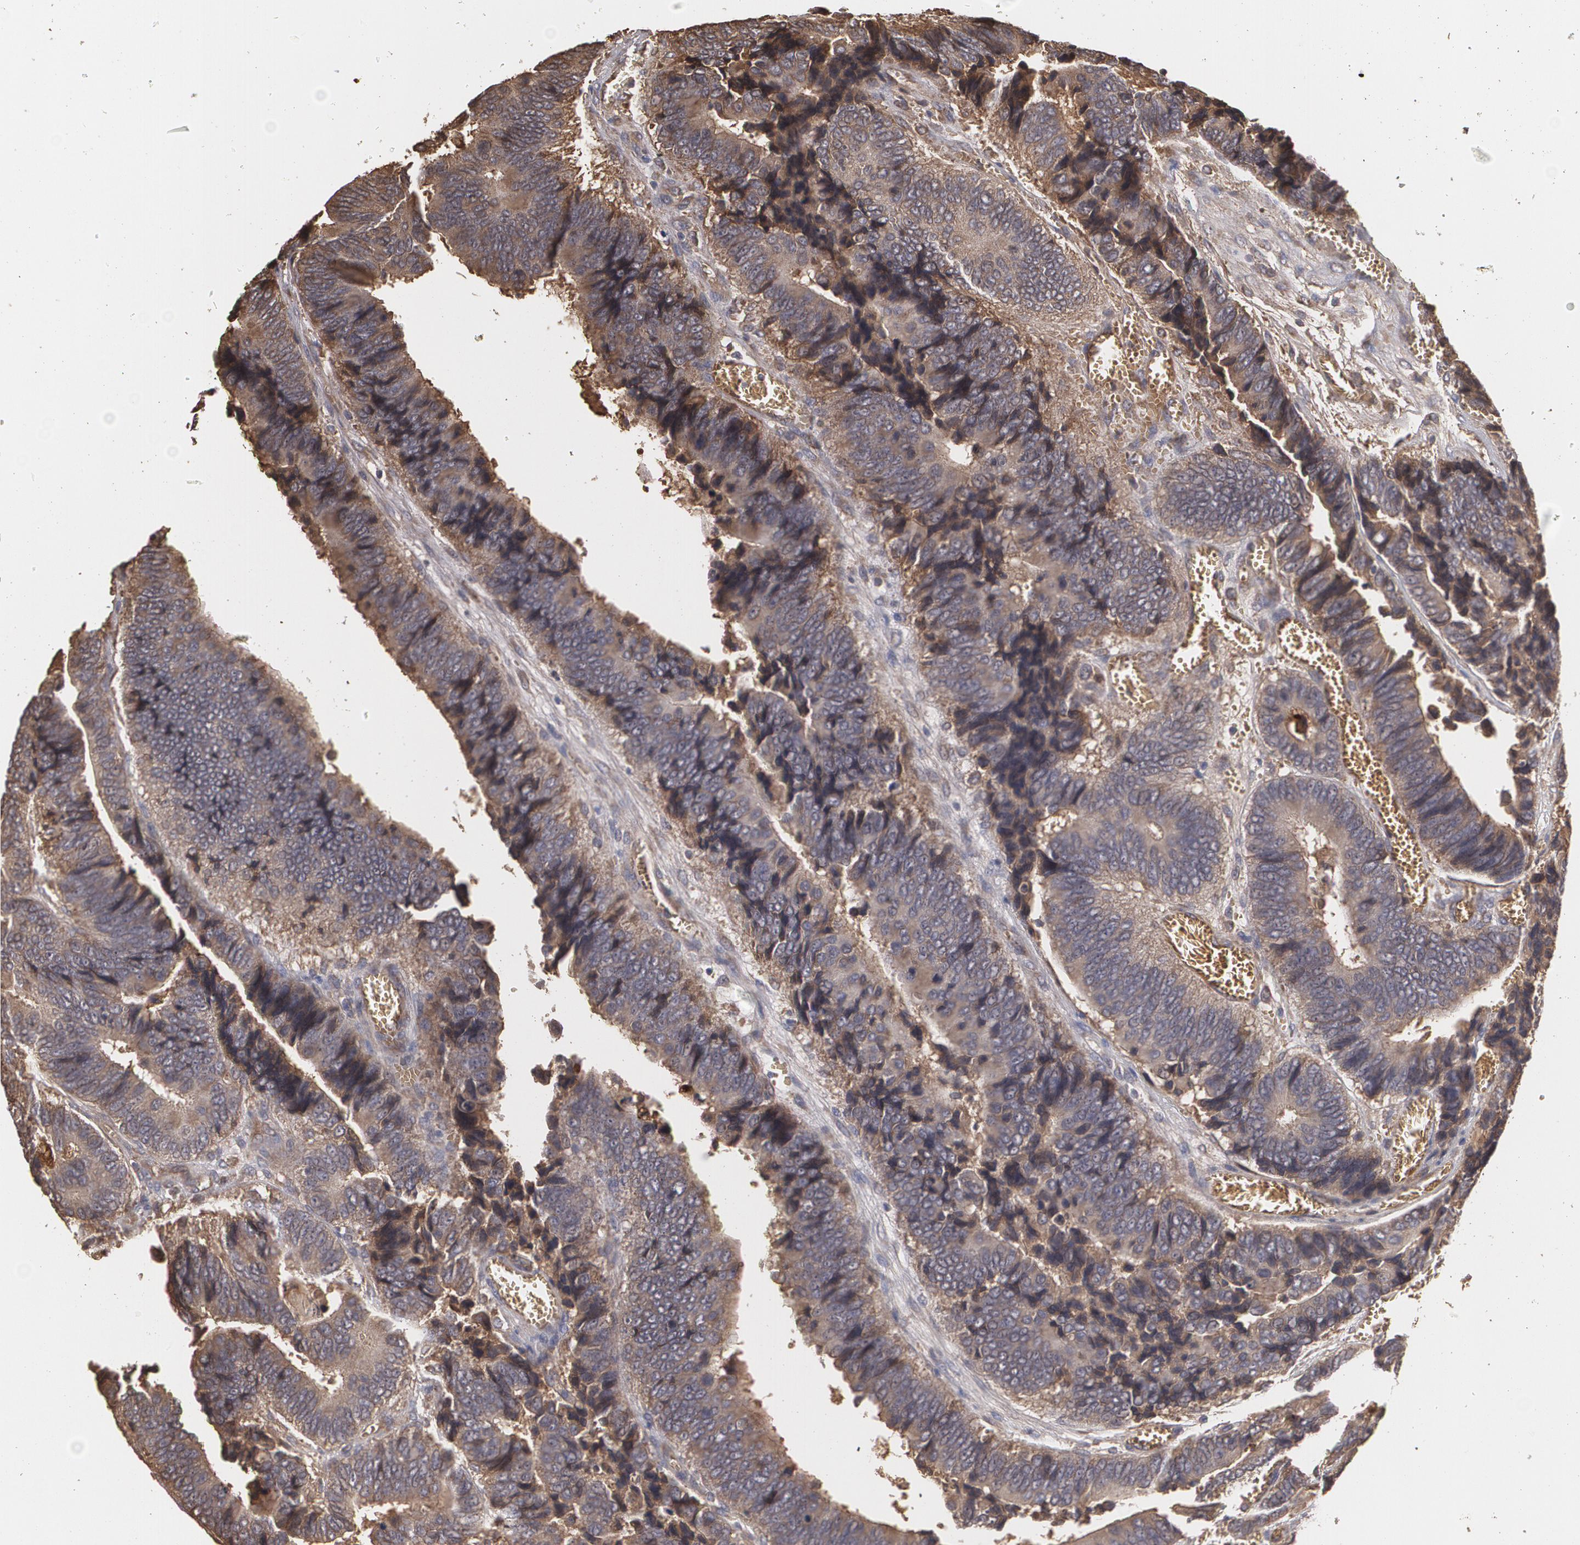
{"staining": {"intensity": "weak", "quantity": ">75%", "location": "cytoplasmic/membranous"}, "tissue": "colorectal cancer", "cell_type": "Tumor cells", "image_type": "cancer", "snomed": [{"axis": "morphology", "description": "Adenocarcinoma, NOS"}, {"axis": "topography", "description": "Colon"}], "caption": "Immunohistochemistry micrograph of neoplastic tissue: human colorectal cancer stained using immunohistochemistry (IHC) displays low levels of weak protein expression localized specifically in the cytoplasmic/membranous of tumor cells, appearing as a cytoplasmic/membranous brown color.", "gene": "PON1", "patient": {"sex": "male", "age": 72}}